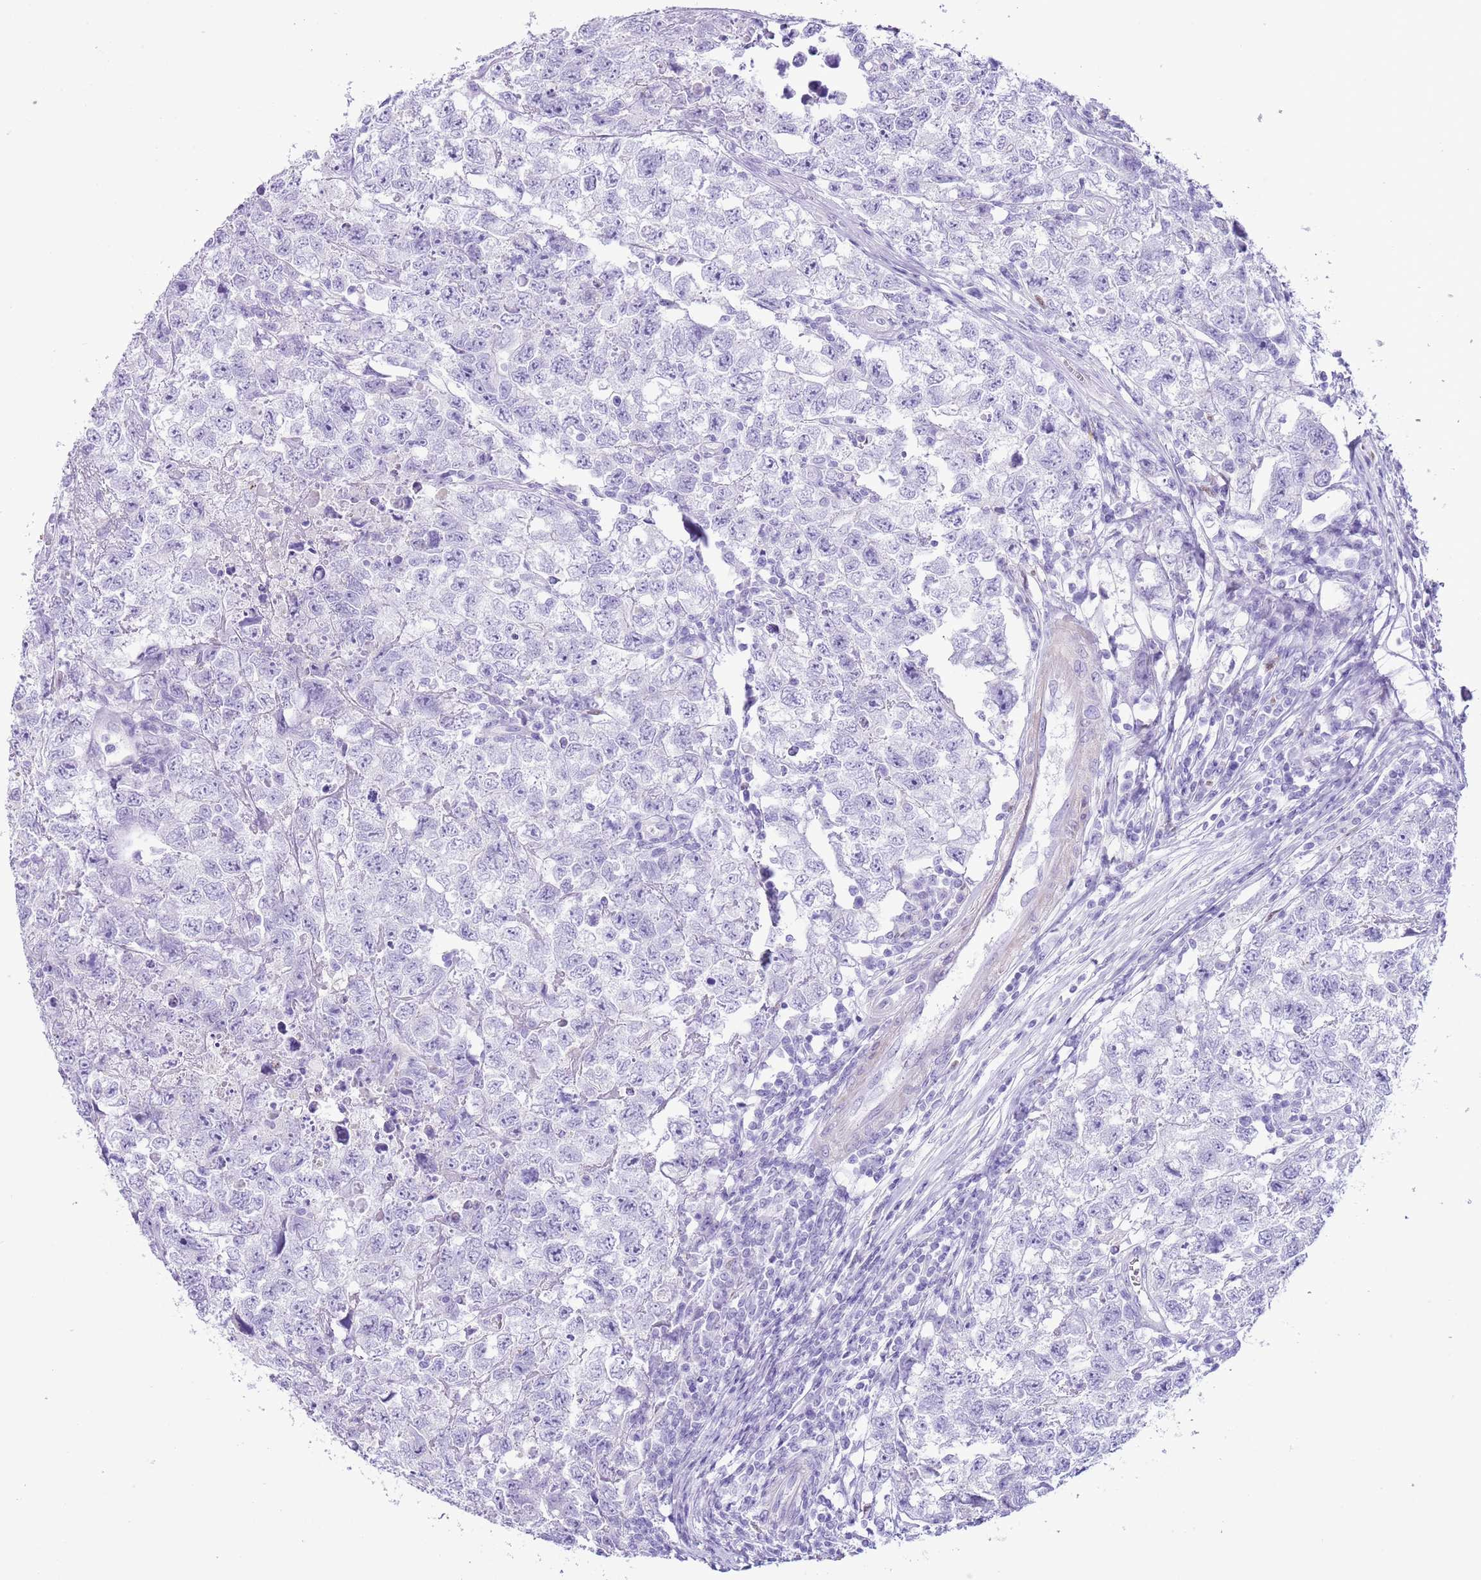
{"staining": {"intensity": "negative", "quantity": "none", "location": "none"}, "tissue": "testis cancer", "cell_type": "Tumor cells", "image_type": "cancer", "snomed": [{"axis": "morphology", "description": "Carcinoma, Embryonal, NOS"}, {"axis": "topography", "description": "Testis"}], "caption": "The immunohistochemistry histopathology image has no significant expression in tumor cells of testis embryonal carcinoma tissue.", "gene": "SLC7A14", "patient": {"sex": "male", "age": 22}}